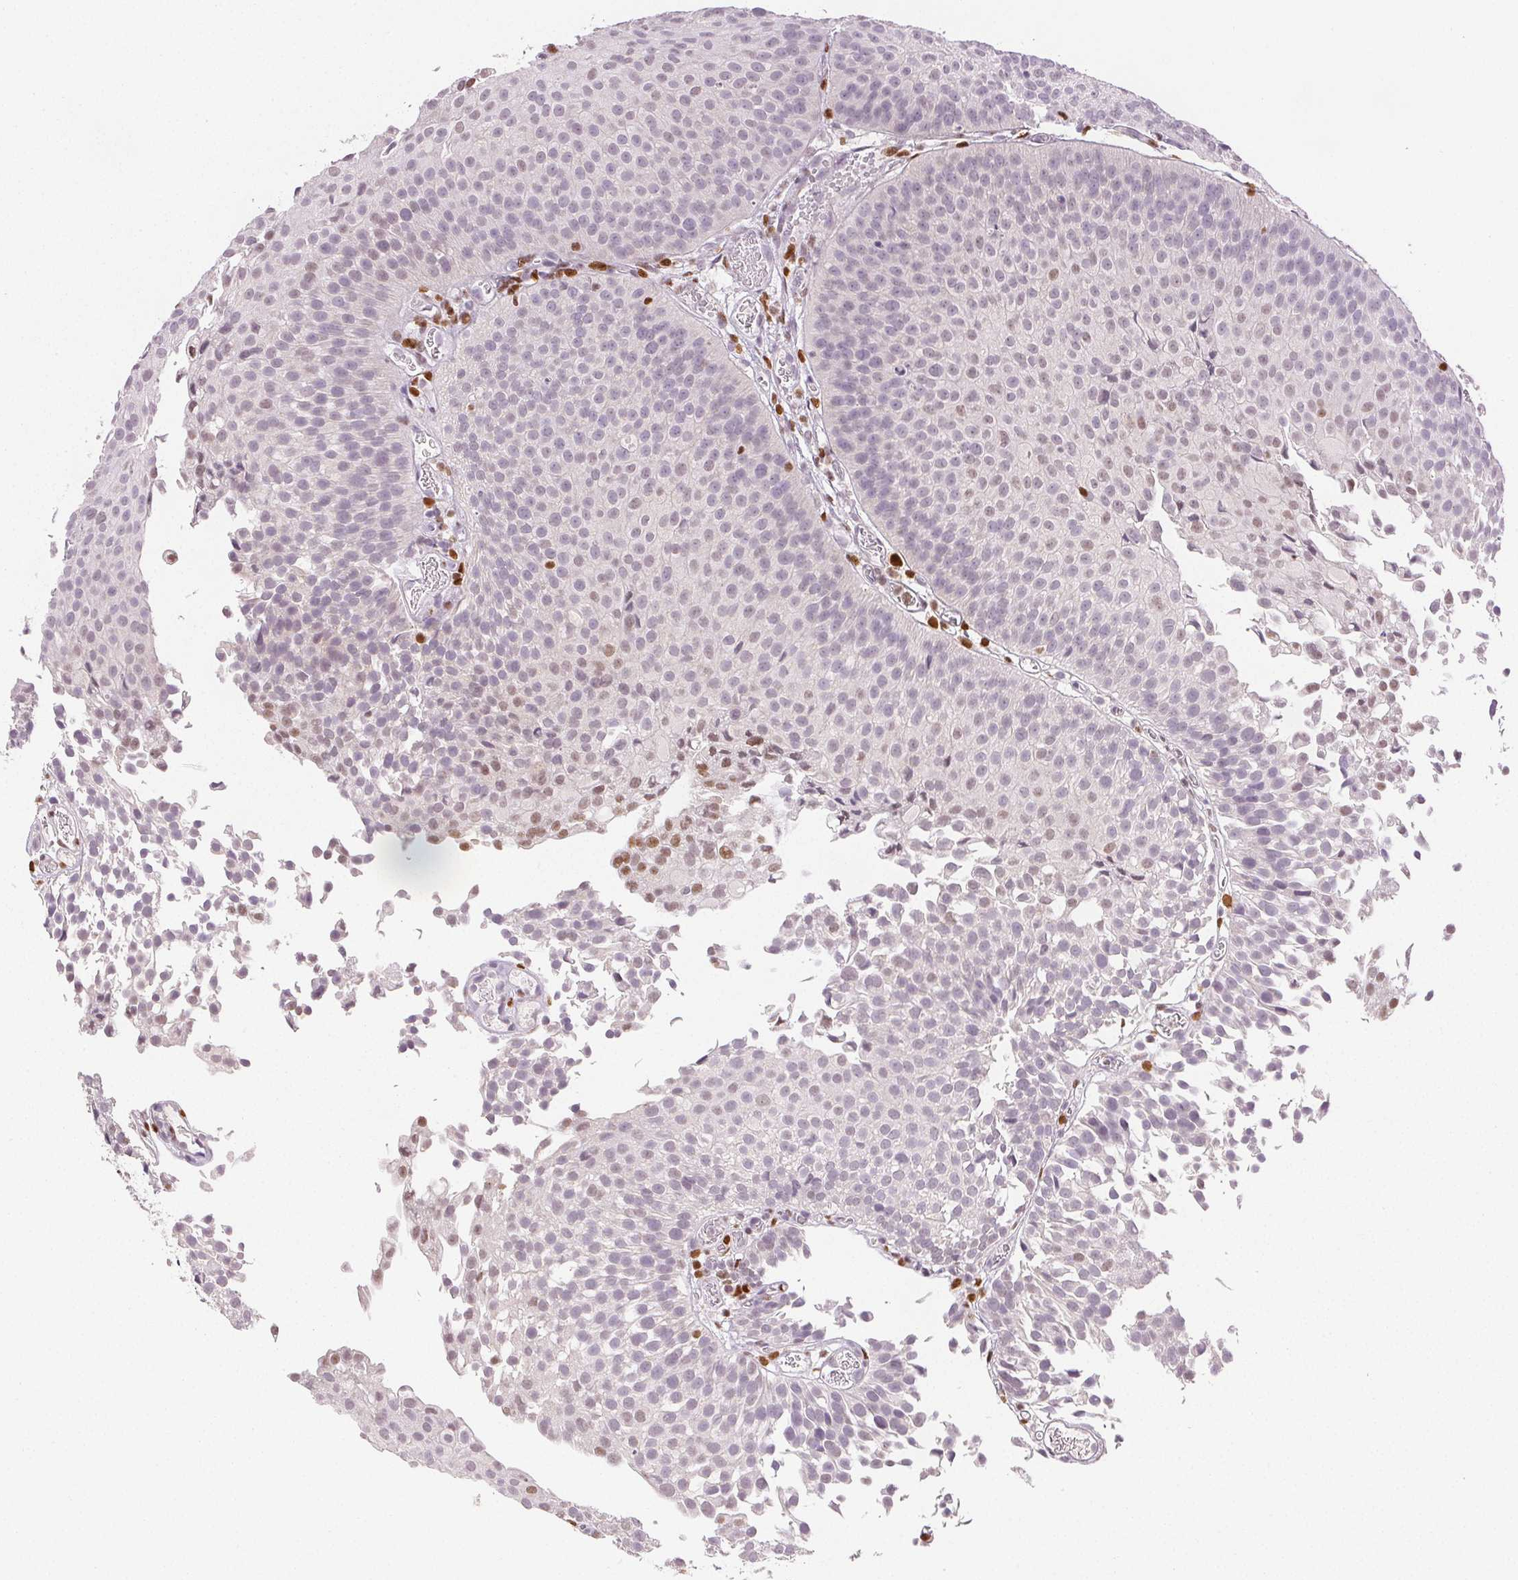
{"staining": {"intensity": "moderate", "quantity": "<25%", "location": "nuclear"}, "tissue": "urothelial cancer", "cell_type": "Tumor cells", "image_type": "cancer", "snomed": [{"axis": "morphology", "description": "Urothelial carcinoma, Low grade"}, {"axis": "topography", "description": "Urinary bladder"}], "caption": "This micrograph reveals immunohistochemistry staining of human urothelial cancer, with low moderate nuclear staining in about <25% of tumor cells.", "gene": "RUNX2", "patient": {"sex": "male", "age": 80}}